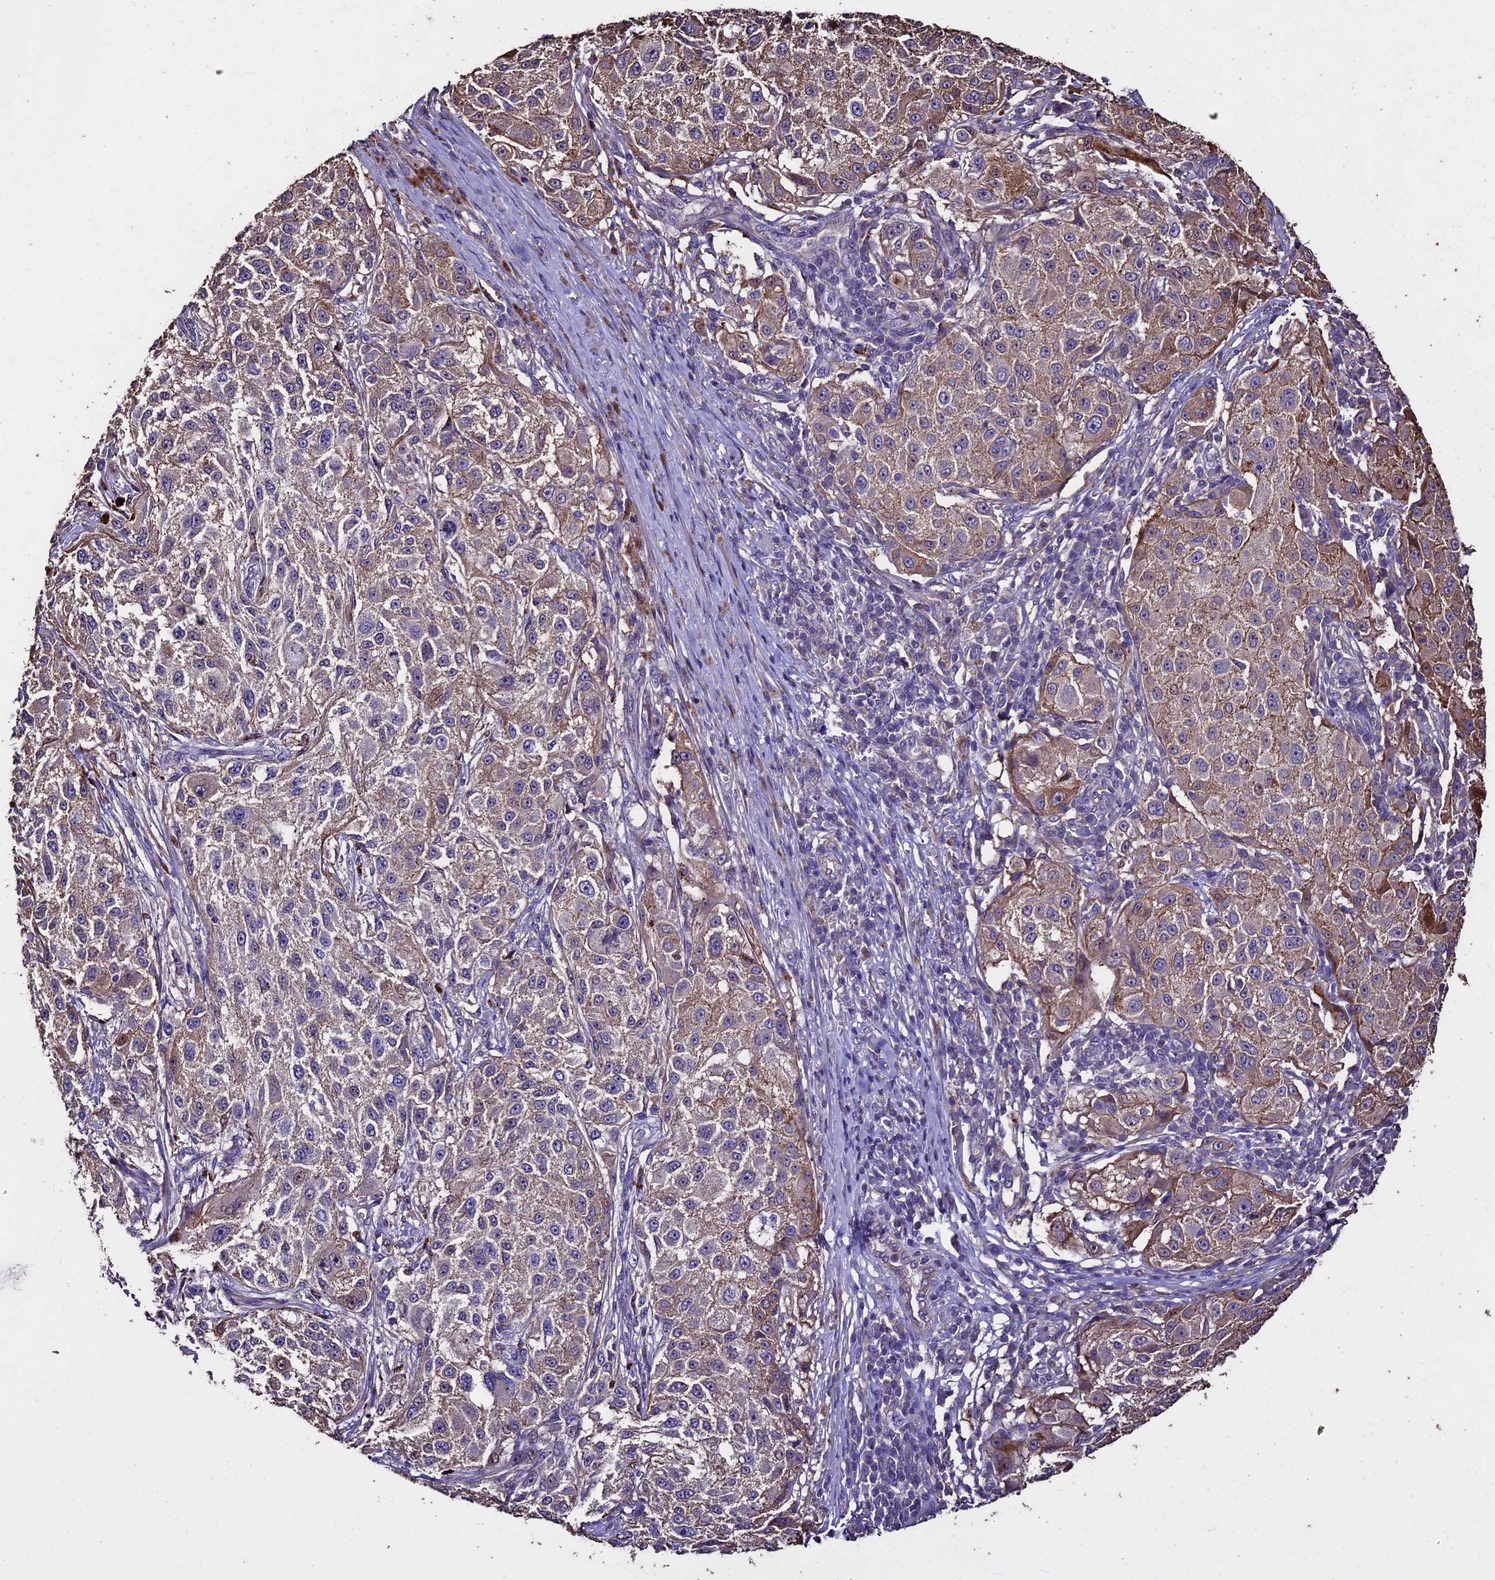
{"staining": {"intensity": "moderate", "quantity": "25%-75%", "location": "cytoplasmic/membranous"}, "tissue": "melanoma", "cell_type": "Tumor cells", "image_type": "cancer", "snomed": [{"axis": "morphology", "description": "Necrosis, NOS"}, {"axis": "morphology", "description": "Malignant melanoma, NOS"}, {"axis": "topography", "description": "Skin"}], "caption": "High-magnification brightfield microscopy of melanoma stained with DAB (brown) and counterstained with hematoxylin (blue). tumor cells exhibit moderate cytoplasmic/membranous staining is identified in about25%-75% of cells. (brown staining indicates protein expression, while blue staining denotes nuclei).", "gene": "USB1", "patient": {"sex": "female", "age": 87}}